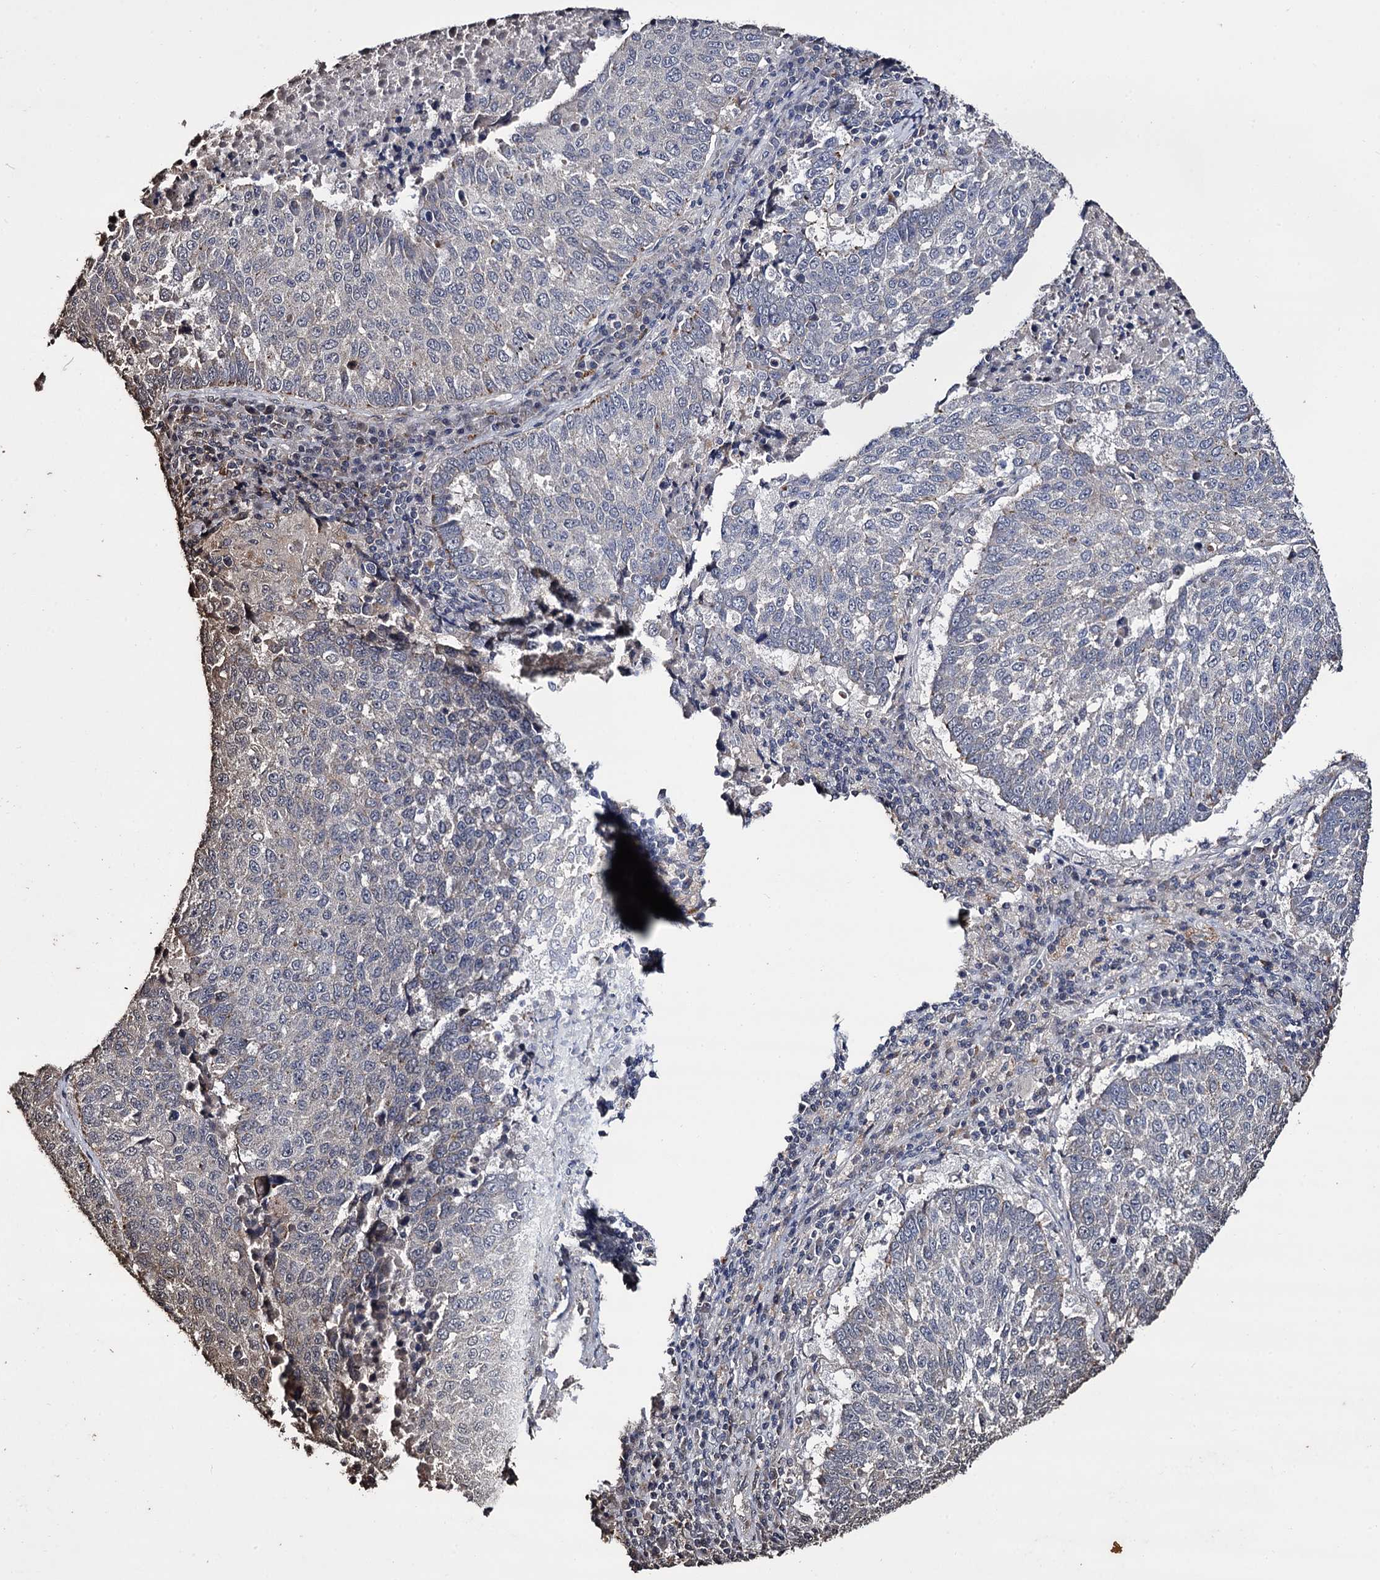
{"staining": {"intensity": "negative", "quantity": "none", "location": "none"}, "tissue": "lung cancer", "cell_type": "Tumor cells", "image_type": "cancer", "snomed": [{"axis": "morphology", "description": "Squamous cell carcinoma, NOS"}, {"axis": "topography", "description": "Lung"}], "caption": "DAB immunohistochemical staining of lung cancer shows no significant staining in tumor cells. Nuclei are stained in blue.", "gene": "MICAL2", "patient": {"sex": "male", "age": 73}}